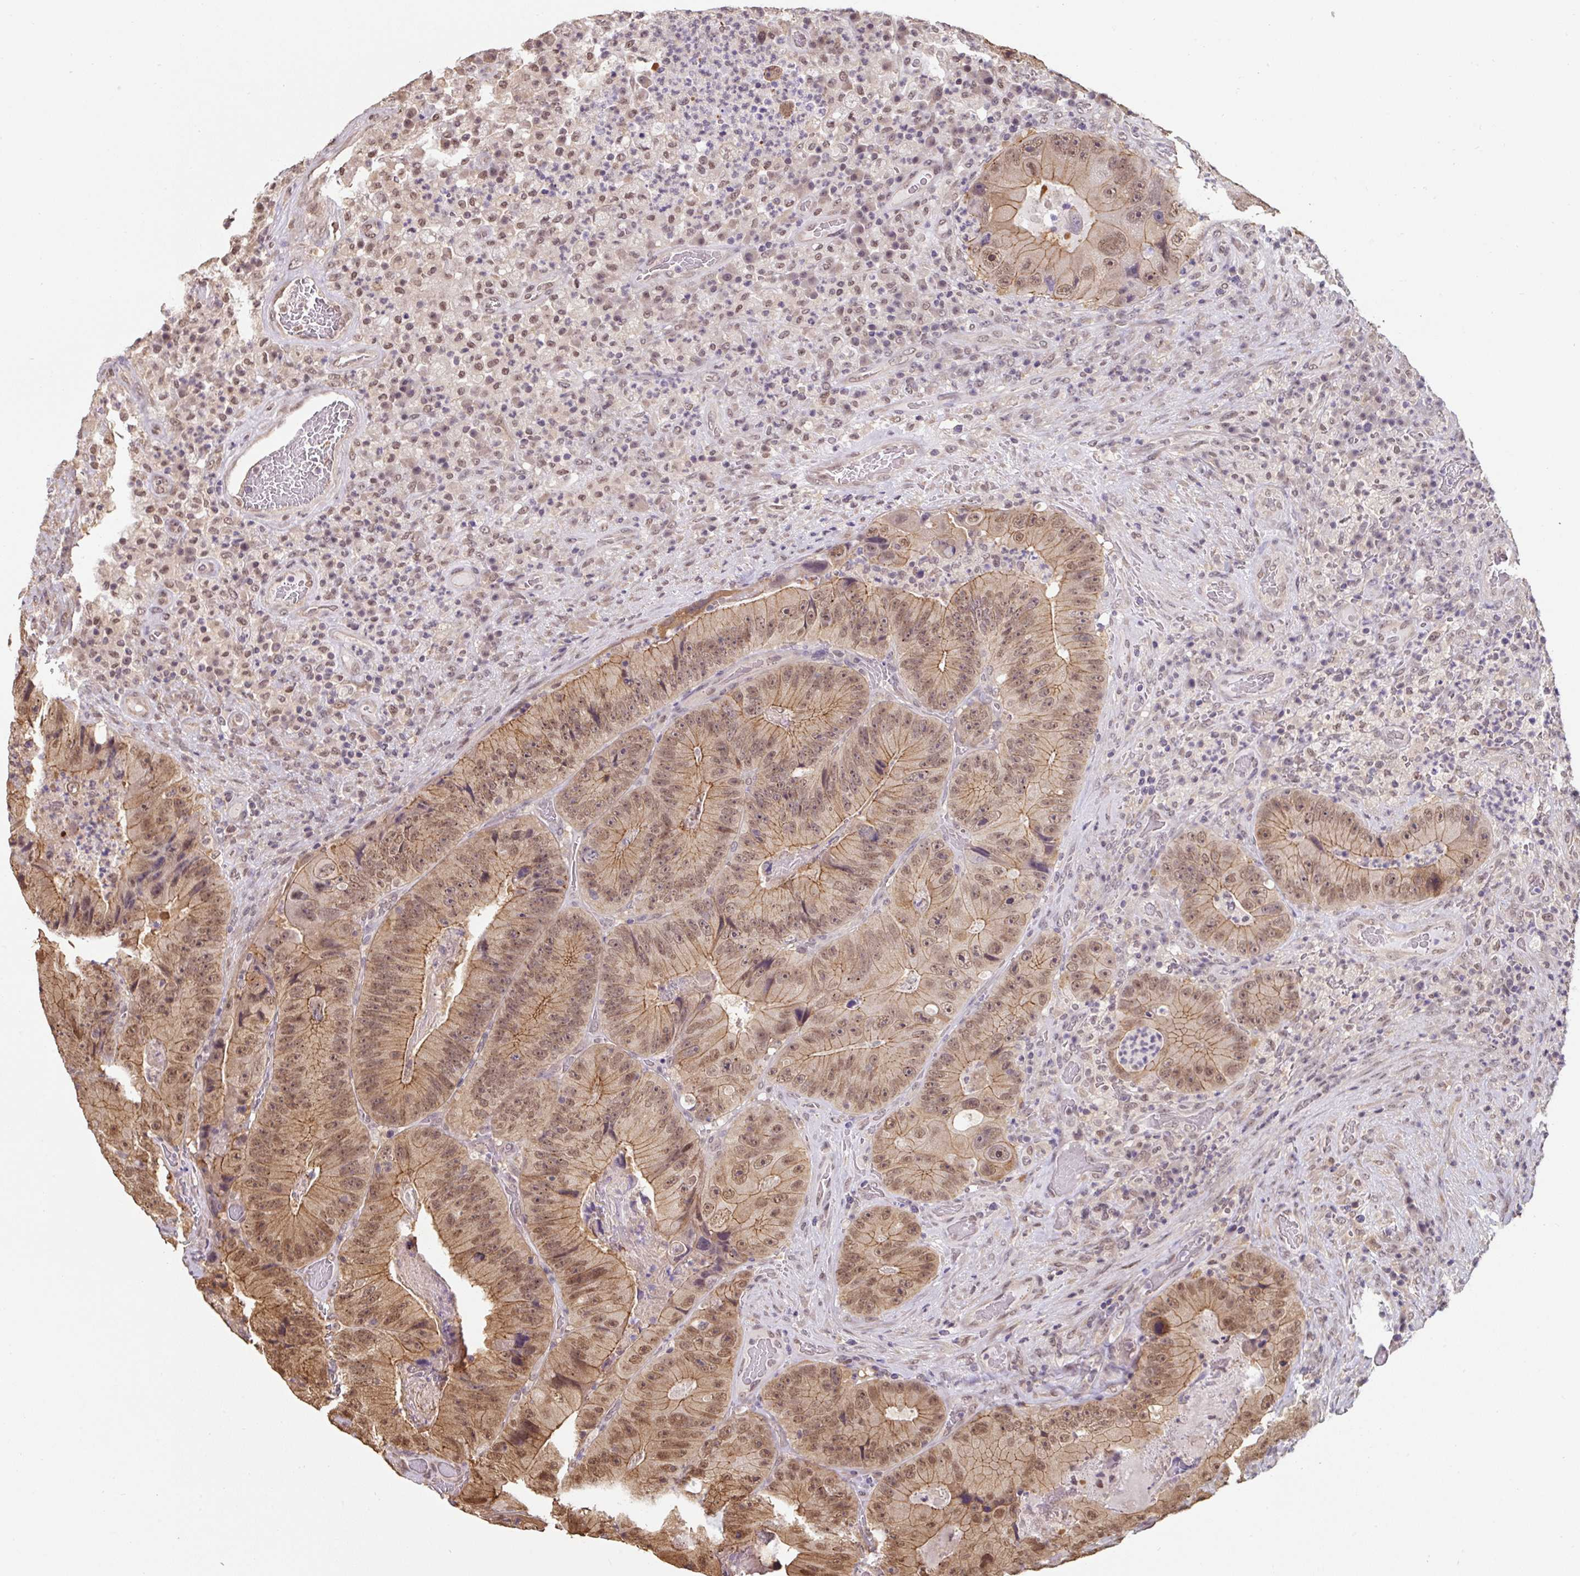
{"staining": {"intensity": "moderate", "quantity": ">75%", "location": "cytoplasmic/membranous,nuclear"}, "tissue": "colorectal cancer", "cell_type": "Tumor cells", "image_type": "cancer", "snomed": [{"axis": "morphology", "description": "Adenocarcinoma, NOS"}, {"axis": "topography", "description": "Colon"}], "caption": "Approximately >75% of tumor cells in human colorectal cancer (adenocarcinoma) demonstrate moderate cytoplasmic/membranous and nuclear protein expression as visualized by brown immunohistochemical staining.", "gene": "ST13", "patient": {"sex": "female", "age": 86}}